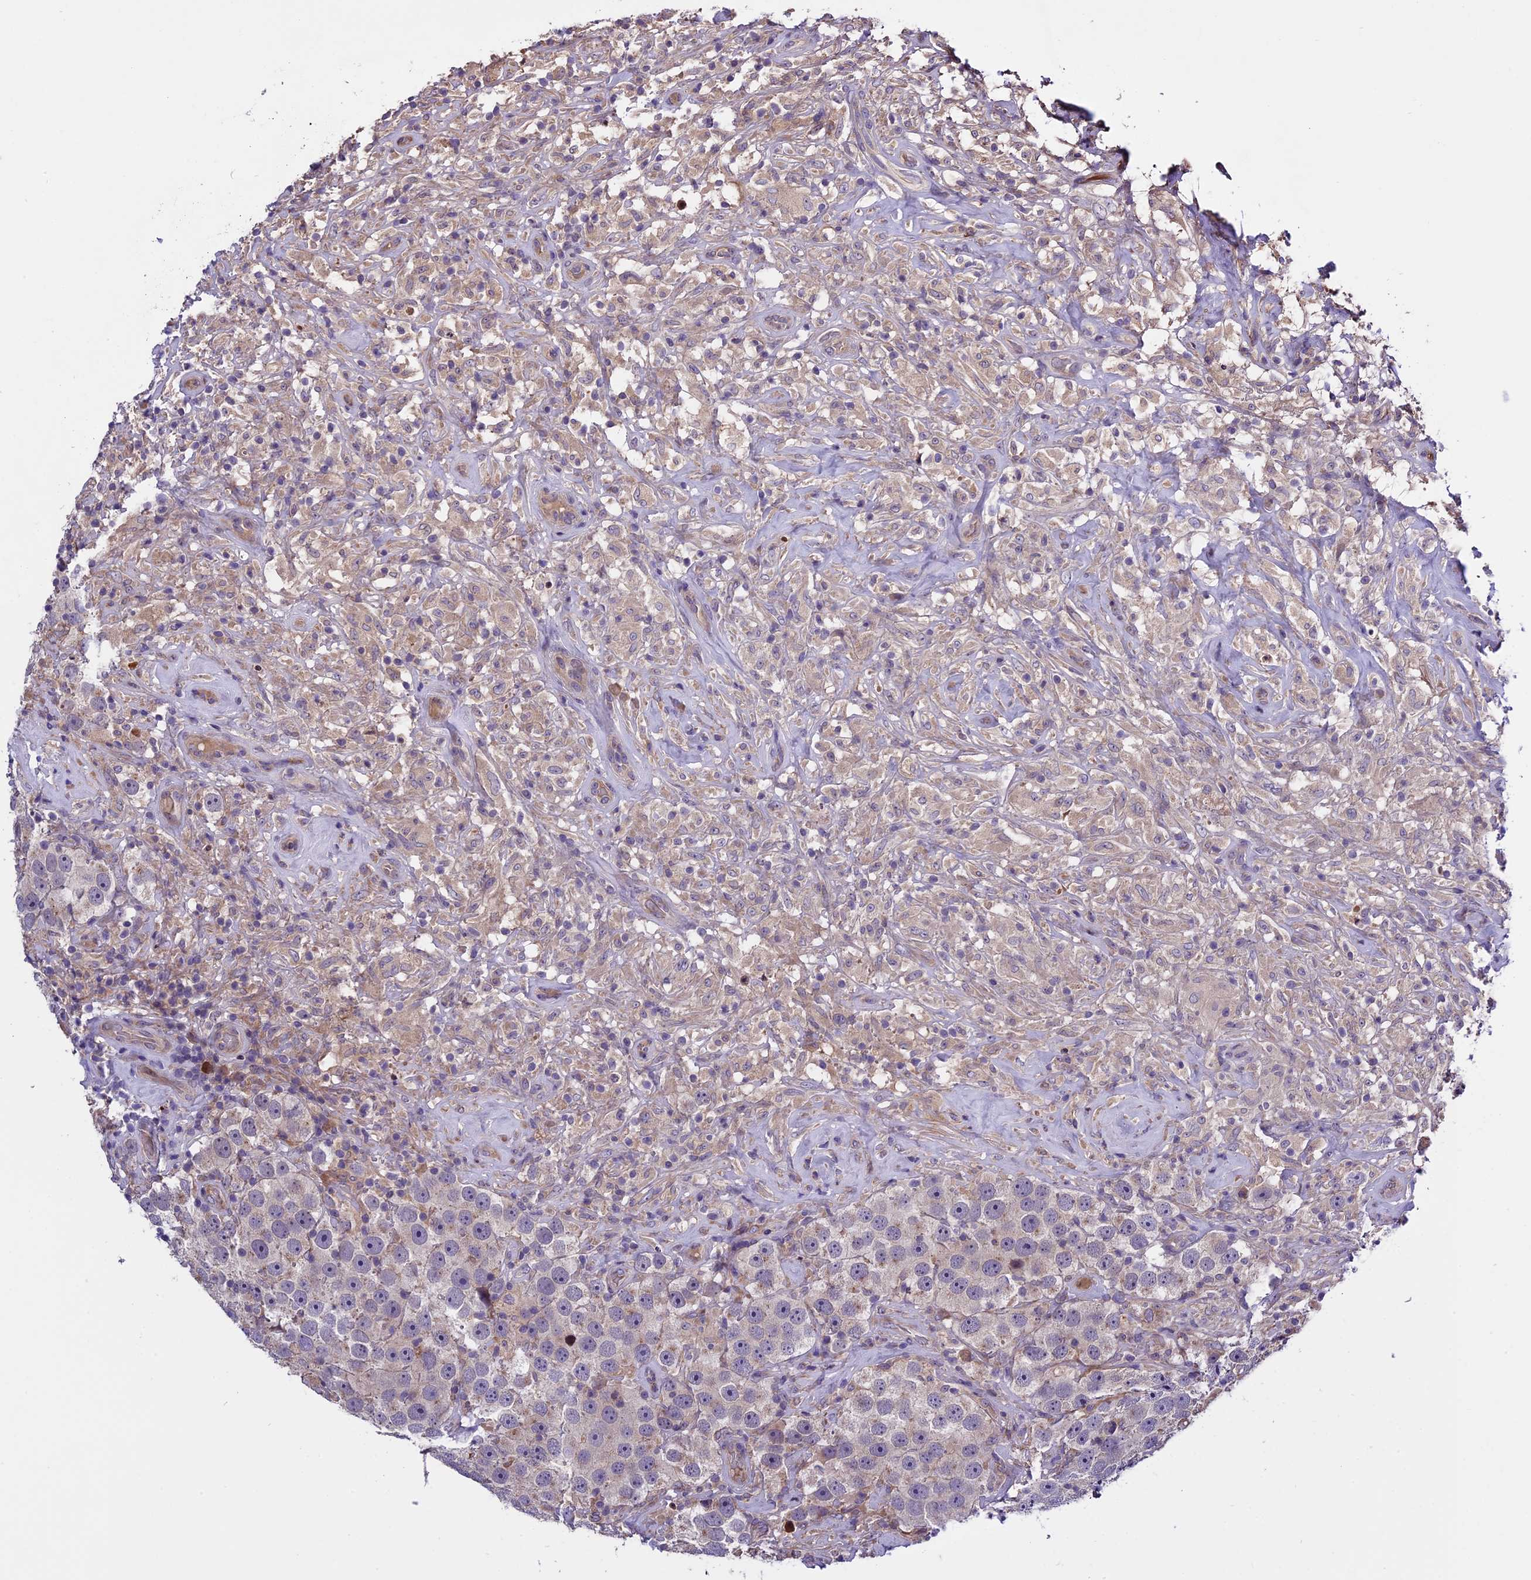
{"staining": {"intensity": "weak", "quantity": "<25%", "location": "cytoplasmic/membranous"}, "tissue": "testis cancer", "cell_type": "Tumor cells", "image_type": "cancer", "snomed": [{"axis": "morphology", "description": "Seminoma, NOS"}, {"axis": "topography", "description": "Testis"}], "caption": "Immunohistochemistry (IHC) micrograph of neoplastic tissue: human testis seminoma stained with DAB (3,3'-diaminobenzidine) reveals no significant protein expression in tumor cells.", "gene": "ABCC10", "patient": {"sex": "male", "age": 49}}